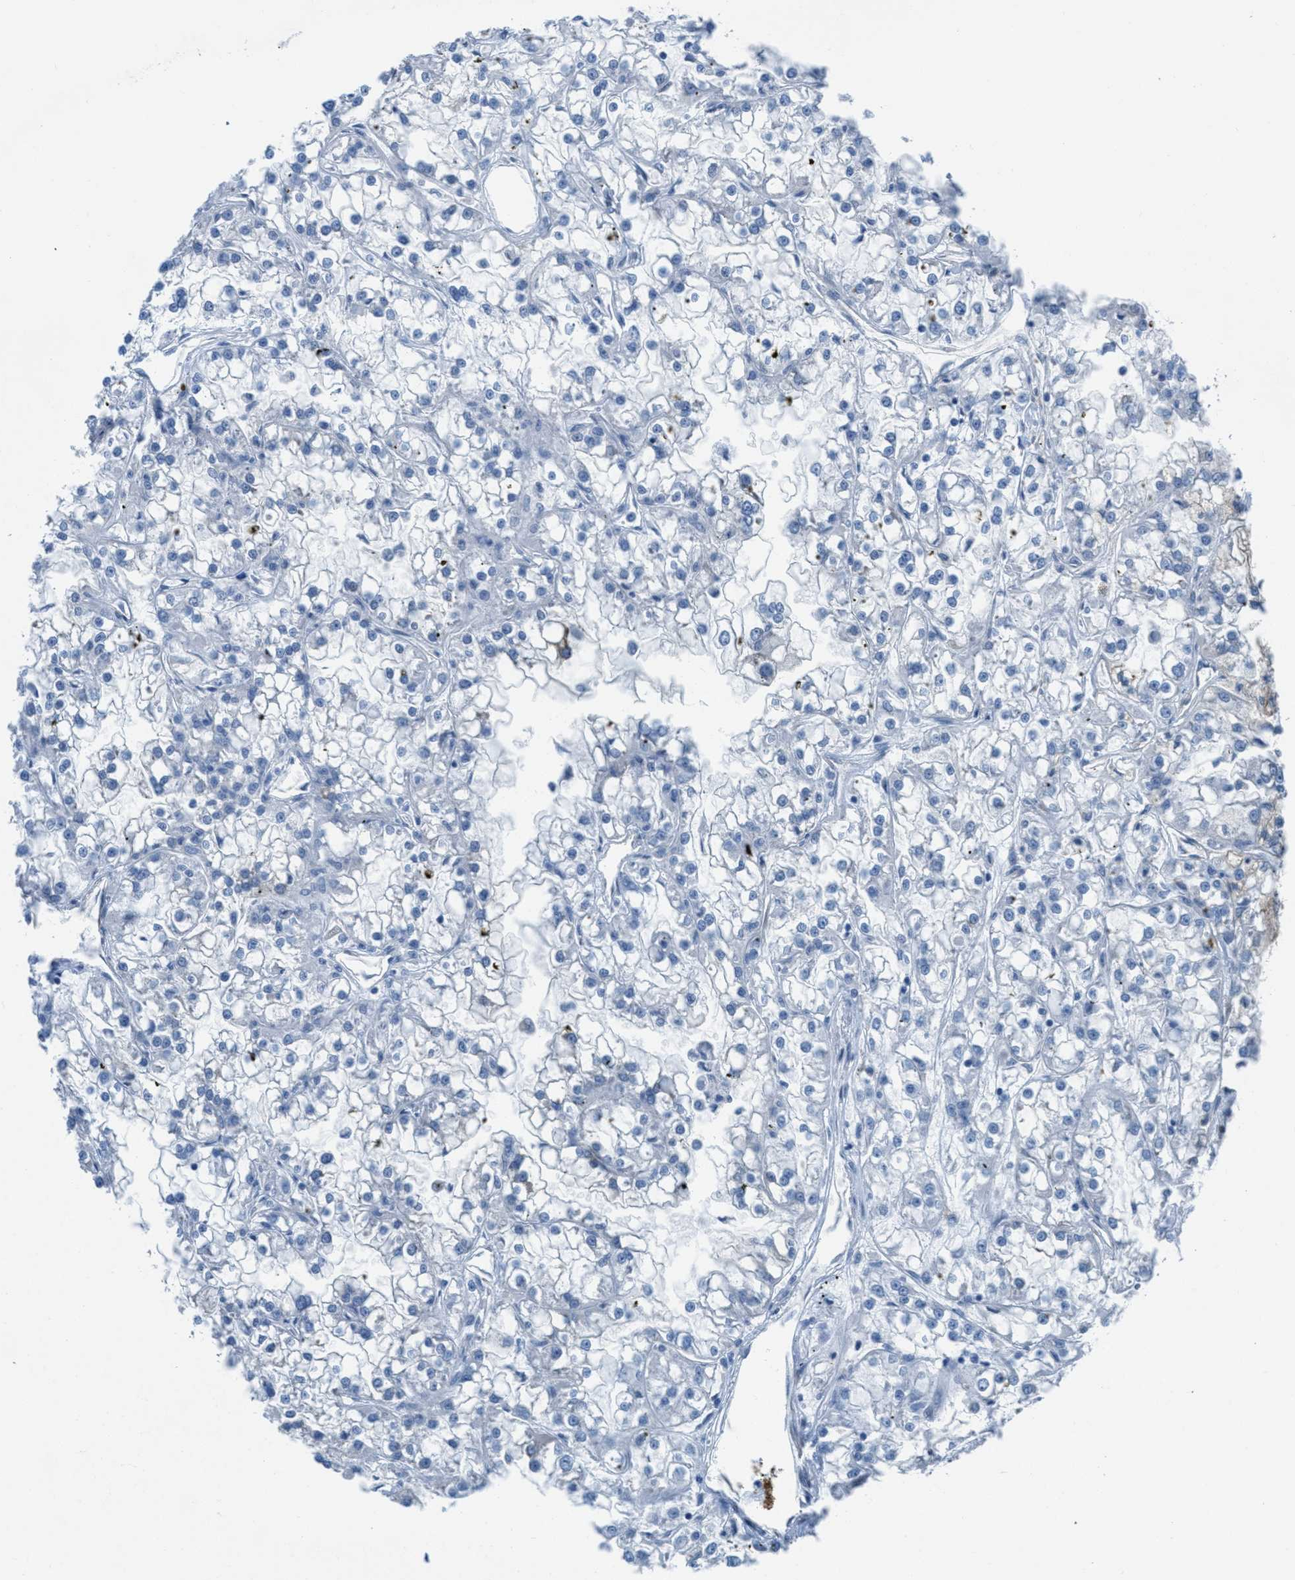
{"staining": {"intensity": "negative", "quantity": "none", "location": "none"}, "tissue": "renal cancer", "cell_type": "Tumor cells", "image_type": "cancer", "snomed": [{"axis": "morphology", "description": "Adenocarcinoma, NOS"}, {"axis": "topography", "description": "Kidney"}], "caption": "A high-resolution image shows immunohistochemistry (IHC) staining of renal cancer, which shows no significant staining in tumor cells.", "gene": "MAPRE2", "patient": {"sex": "female", "age": 52}}